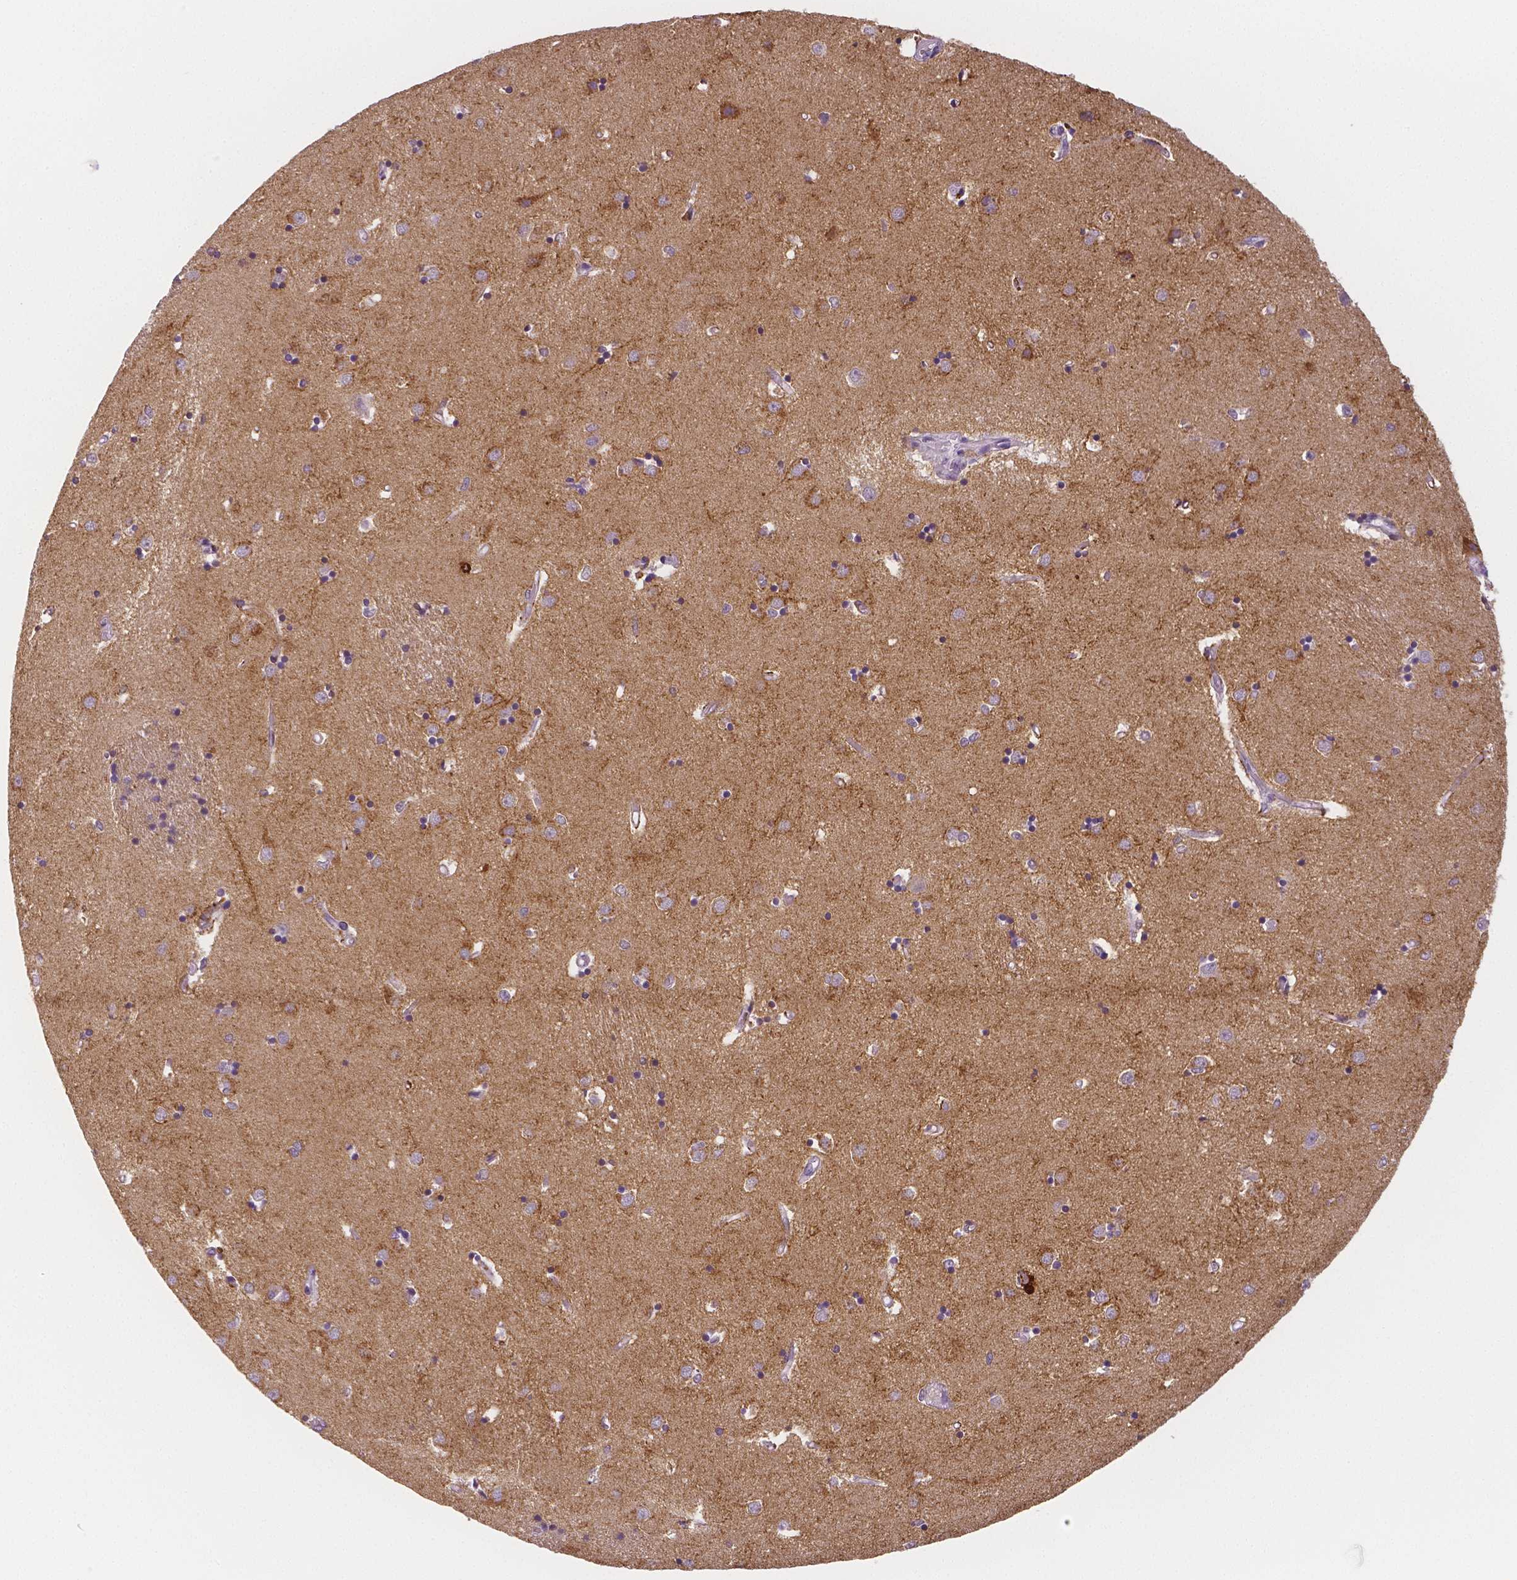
{"staining": {"intensity": "weak", "quantity": "<25%", "location": "cytoplasmic/membranous"}, "tissue": "caudate", "cell_type": "Glial cells", "image_type": "normal", "snomed": [{"axis": "morphology", "description": "Normal tissue, NOS"}, {"axis": "topography", "description": "Lateral ventricle wall"}], "caption": "Immunohistochemical staining of unremarkable human caudate displays no significant staining in glial cells. (Brightfield microscopy of DAB IHC at high magnification).", "gene": "TSPAN7", "patient": {"sex": "male", "age": 54}}